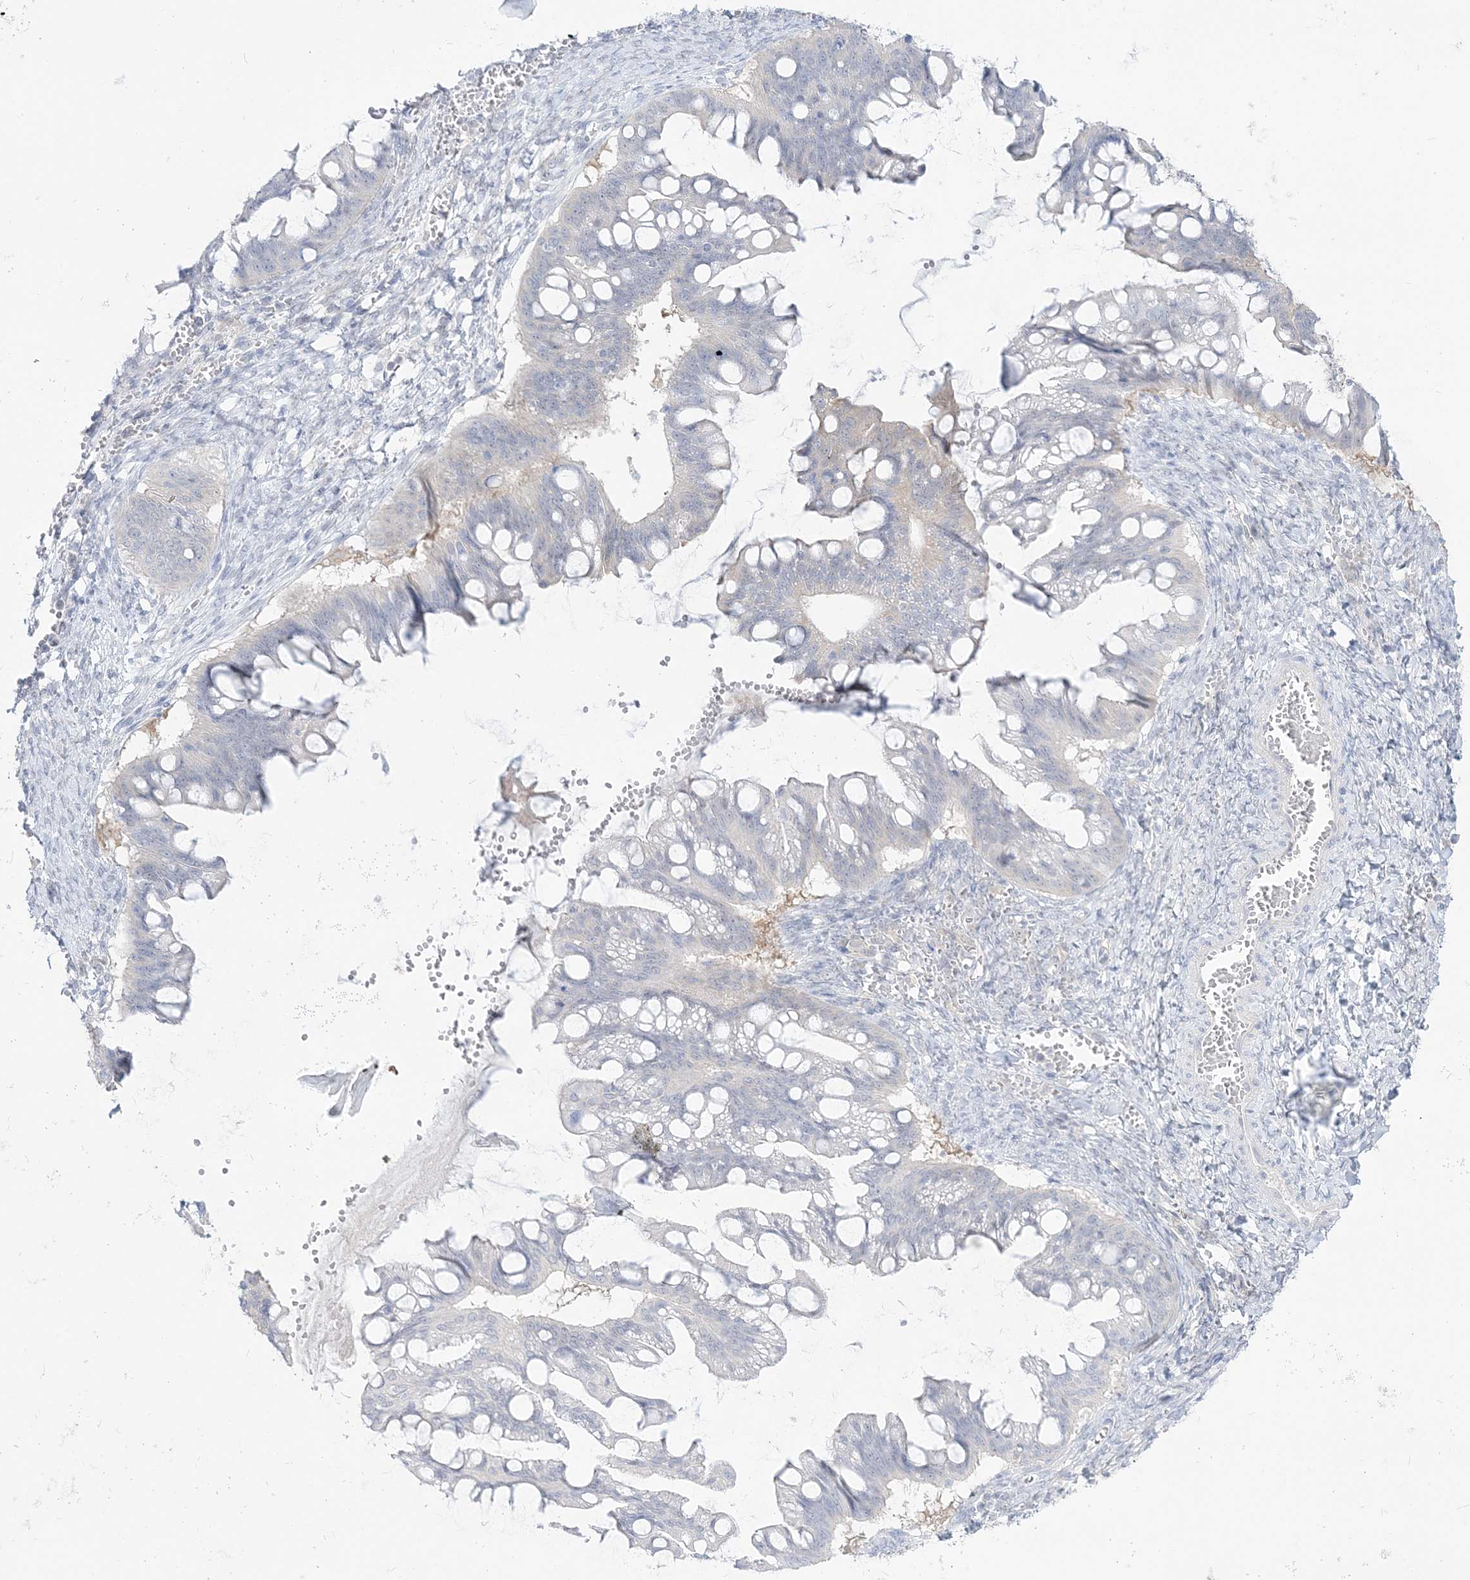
{"staining": {"intensity": "negative", "quantity": "none", "location": "none"}, "tissue": "ovarian cancer", "cell_type": "Tumor cells", "image_type": "cancer", "snomed": [{"axis": "morphology", "description": "Cystadenocarcinoma, mucinous, NOS"}, {"axis": "topography", "description": "Ovary"}], "caption": "Immunohistochemistry histopathology image of neoplastic tissue: human ovarian mucinous cystadenocarcinoma stained with DAB displays no significant protein positivity in tumor cells.", "gene": "THADA", "patient": {"sex": "female", "age": 73}}